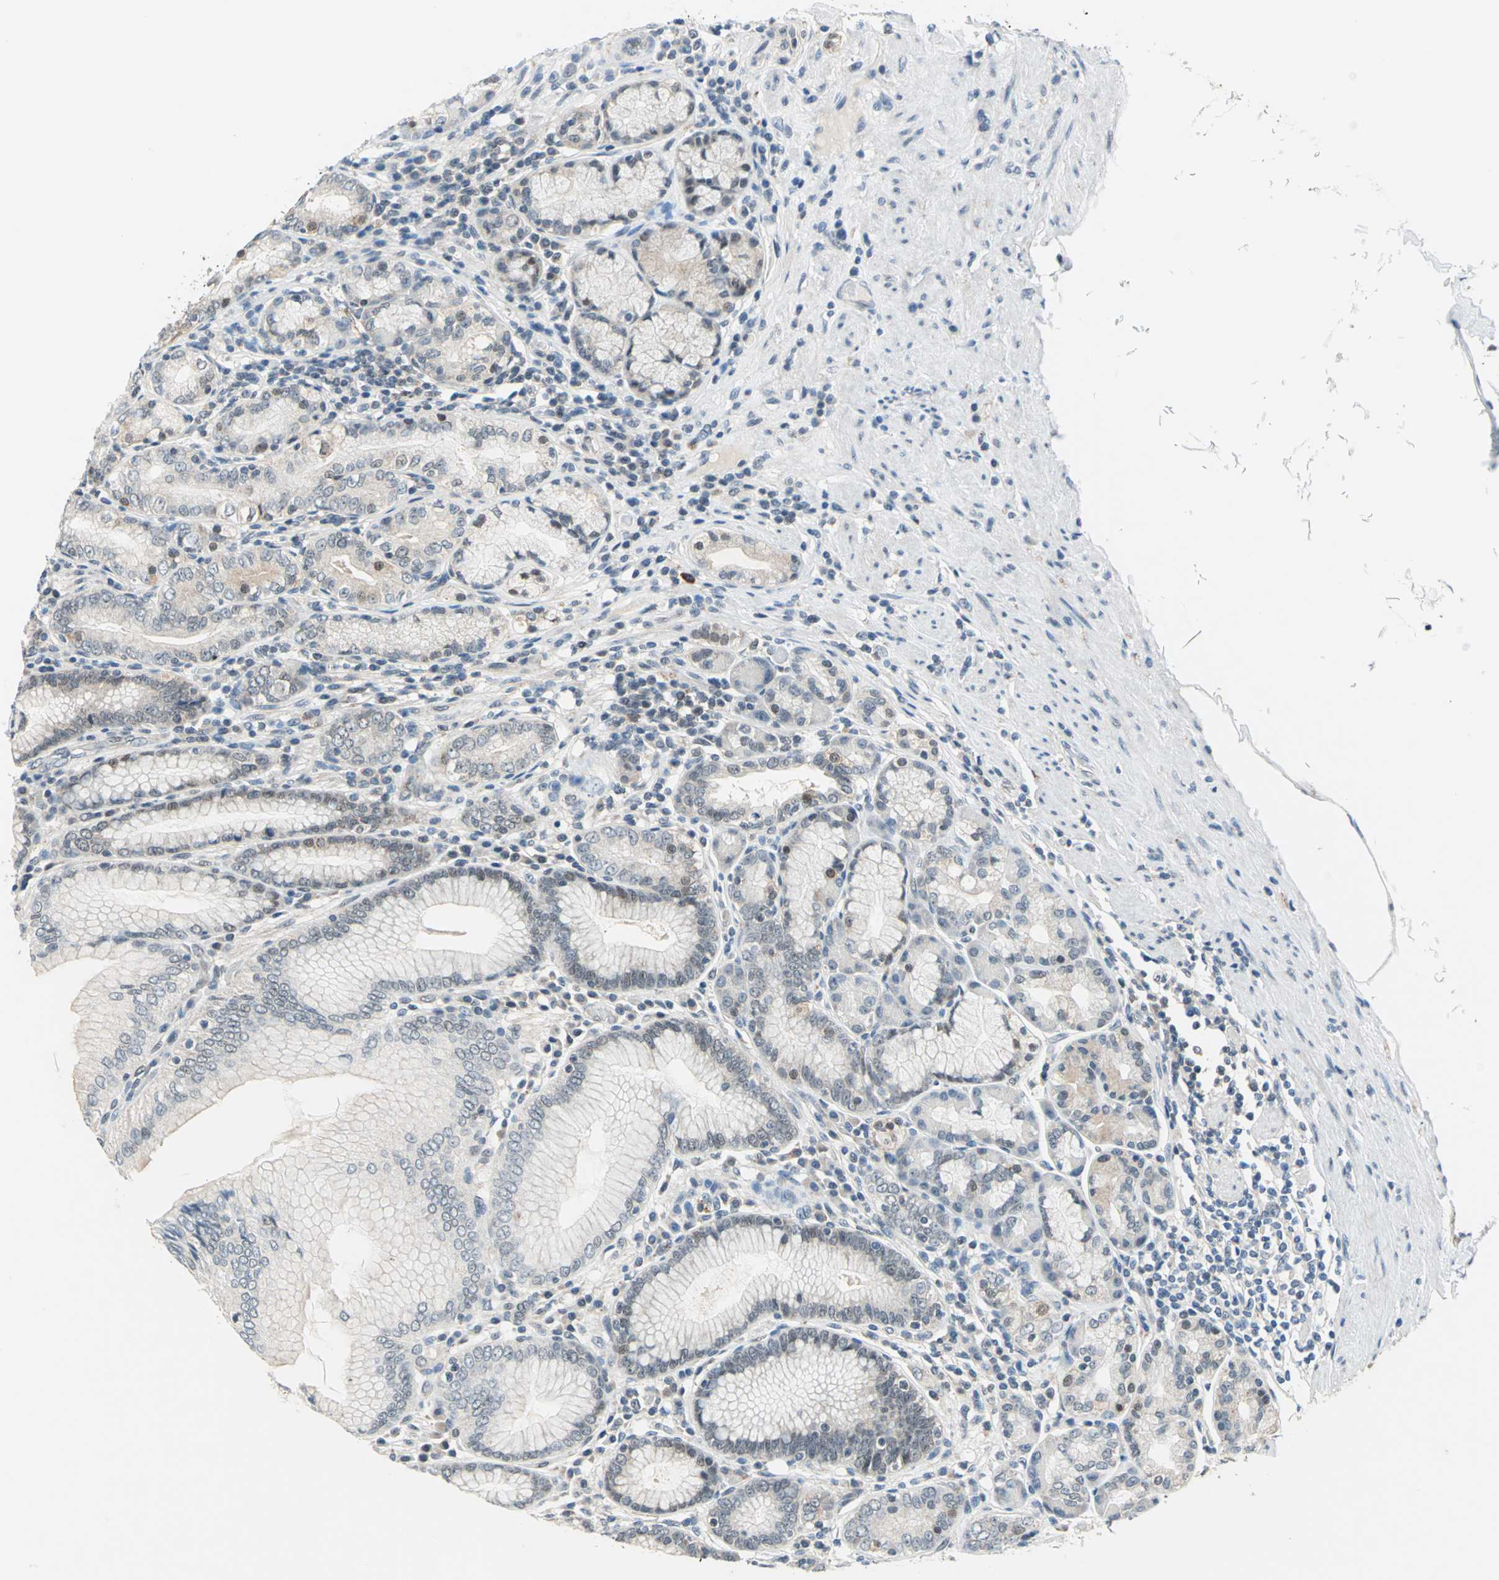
{"staining": {"intensity": "moderate", "quantity": "<25%", "location": "cytoplasmic/membranous"}, "tissue": "stomach", "cell_type": "Glandular cells", "image_type": "normal", "snomed": [{"axis": "morphology", "description": "Normal tissue, NOS"}, {"axis": "topography", "description": "Stomach, lower"}], "caption": "Normal stomach reveals moderate cytoplasmic/membranous expression in approximately <25% of glandular cells.", "gene": "PIN1", "patient": {"sex": "female", "age": 76}}